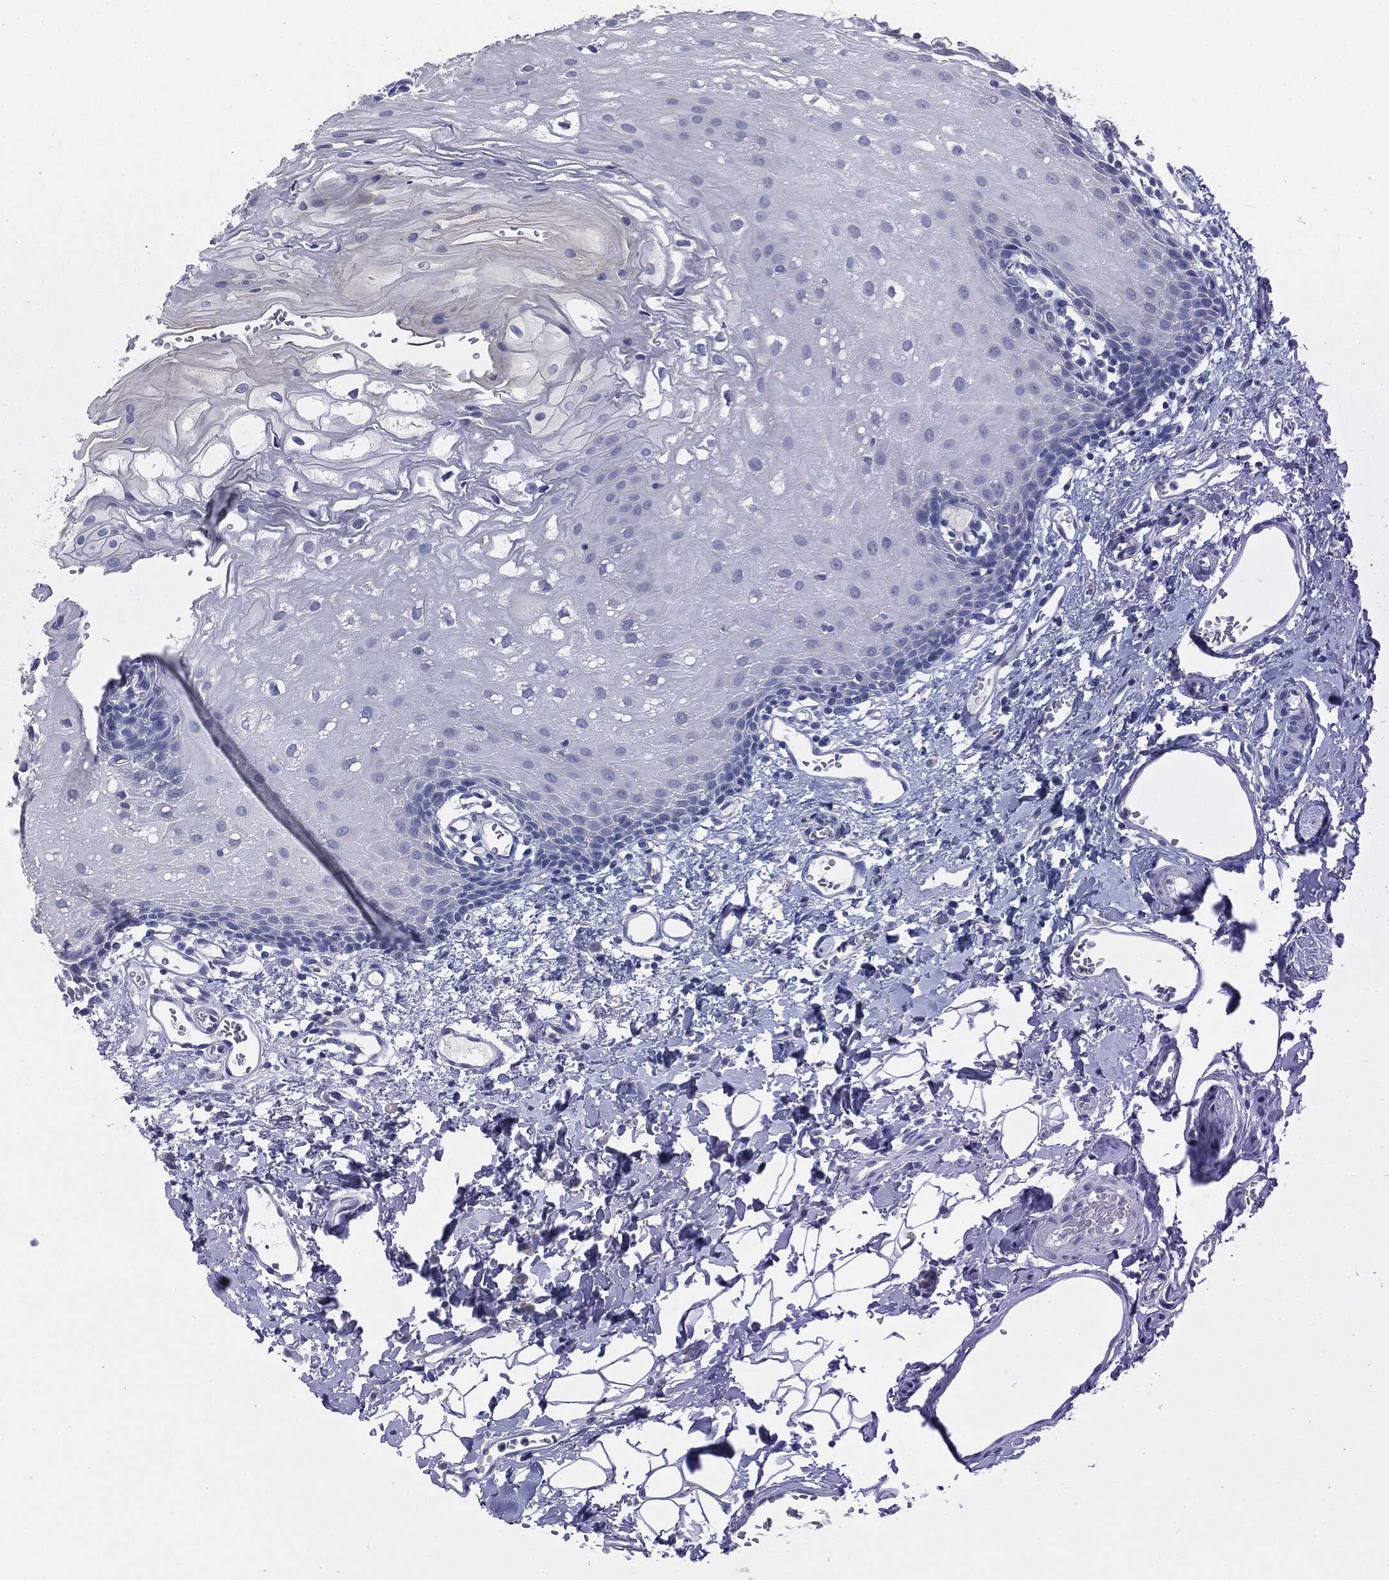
{"staining": {"intensity": "negative", "quantity": "none", "location": "none"}, "tissue": "oral mucosa", "cell_type": "Squamous epithelial cells", "image_type": "normal", "snomed": [{"axis": "morphology", "description": "Normal tissue, NOS"}, {"axis": "morphology", "description": "Squamous cell carcinoma, NOS"}, {"axis": "topography", "description": "Oral tissue"}, {"axis": "topography", "description": "Head-Neck"}], "caption": "The immunohistochemistry (IHC) histopathology image has no significant positivity in squamous epithelial cells of oral mucosa. (Immunohistochemistry, brightfield microscopy, high magnification).", "gene": "MUC1", "patient": {"sex": "female", "age": 70}}